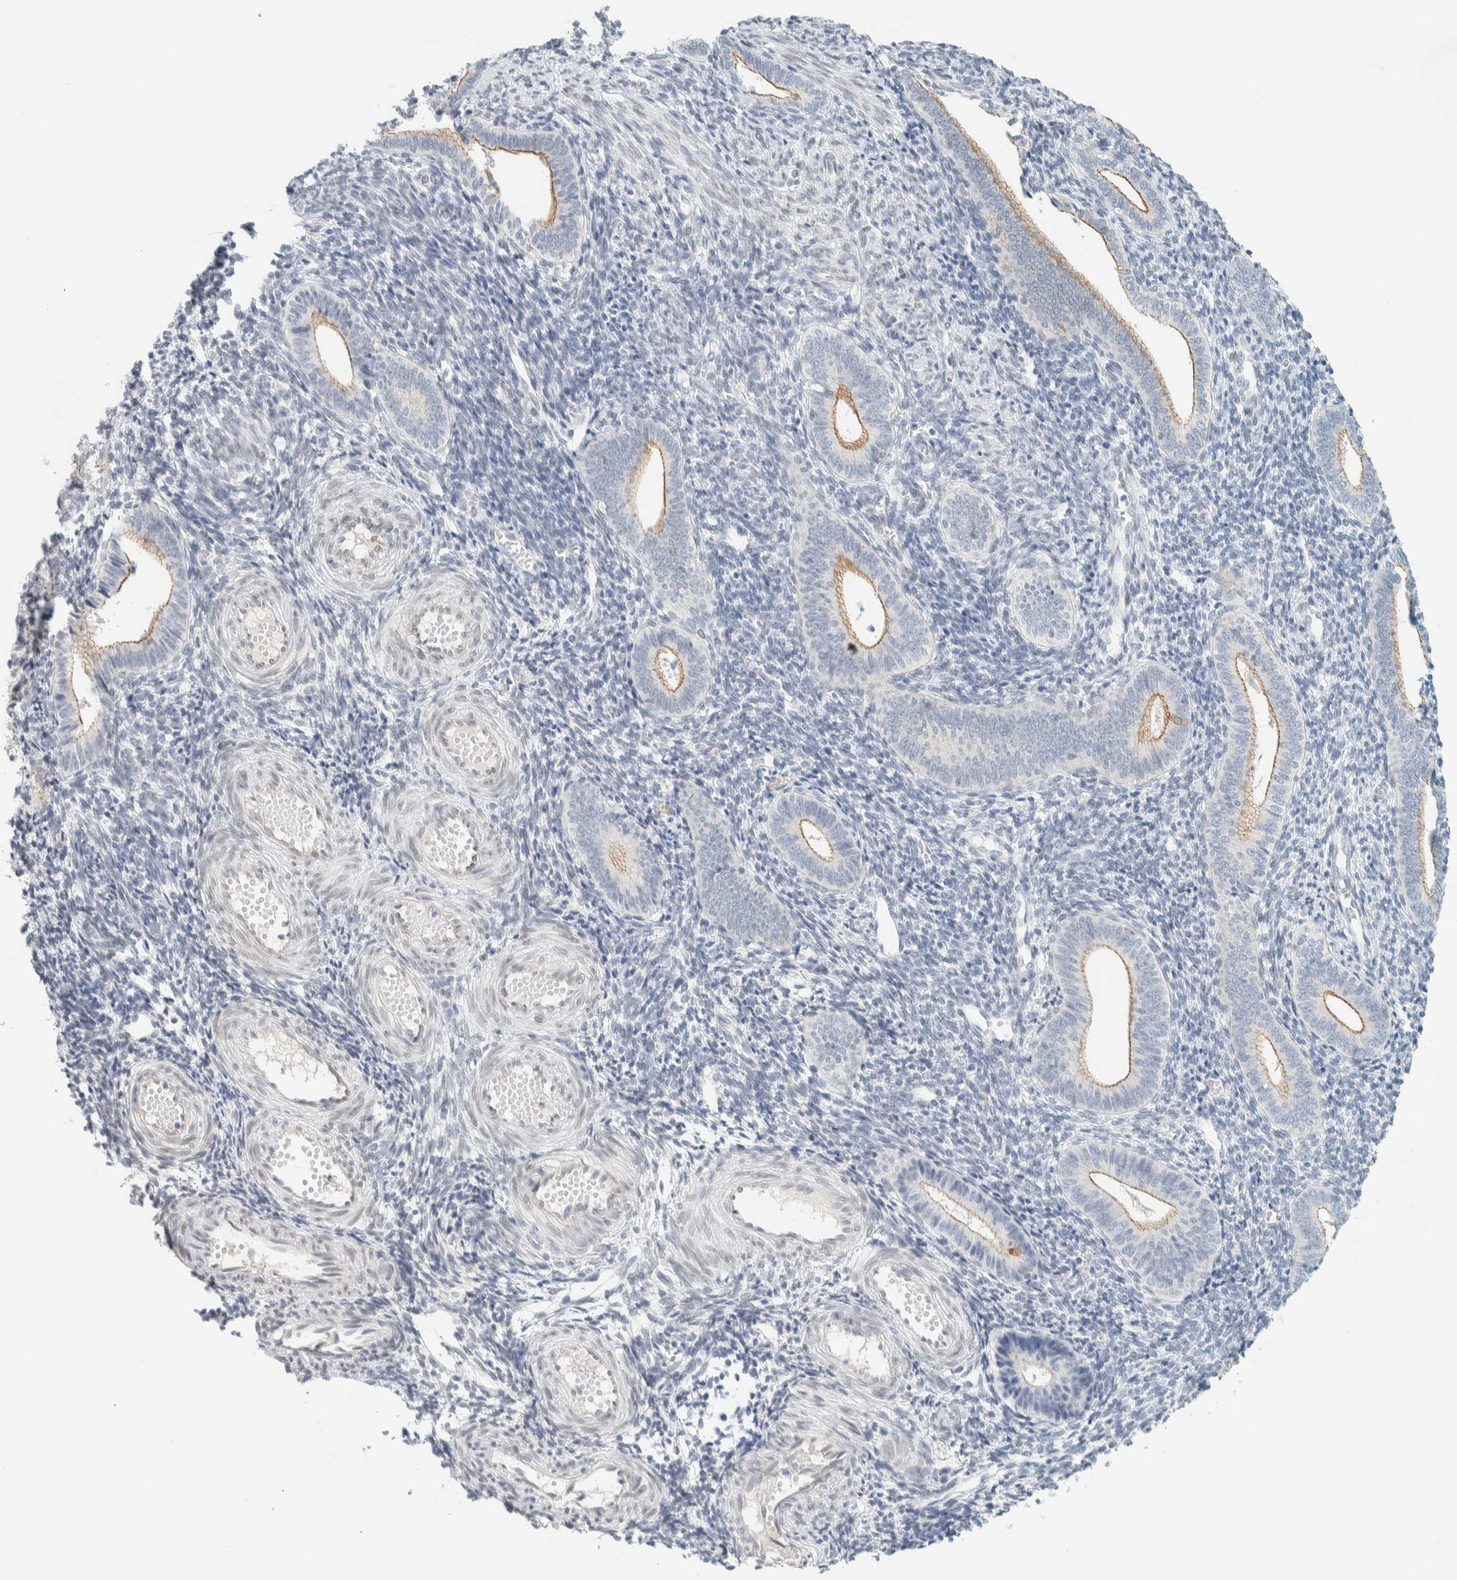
{"staining": {"intensity": "negative", "quantity": "none", "location": "none"}, "tissue": "endometrium", "cell_type": "Cells in endometrial stroma", "image_type": "normal", "snomed": [{"axis": "morphology", "description": "Normal tissue, NOS"}, {"axis": "topography", "description": "Uterus"}, {"axis": "topography", "description": "Endometrium"}], "caption": "Cells in endometrial stroma show no significant protein positivity in normal endometrium. Nuclei are stained in blue.", "gene": "C1QTNF12", "patient": {"sex": "female", "age": 33}}